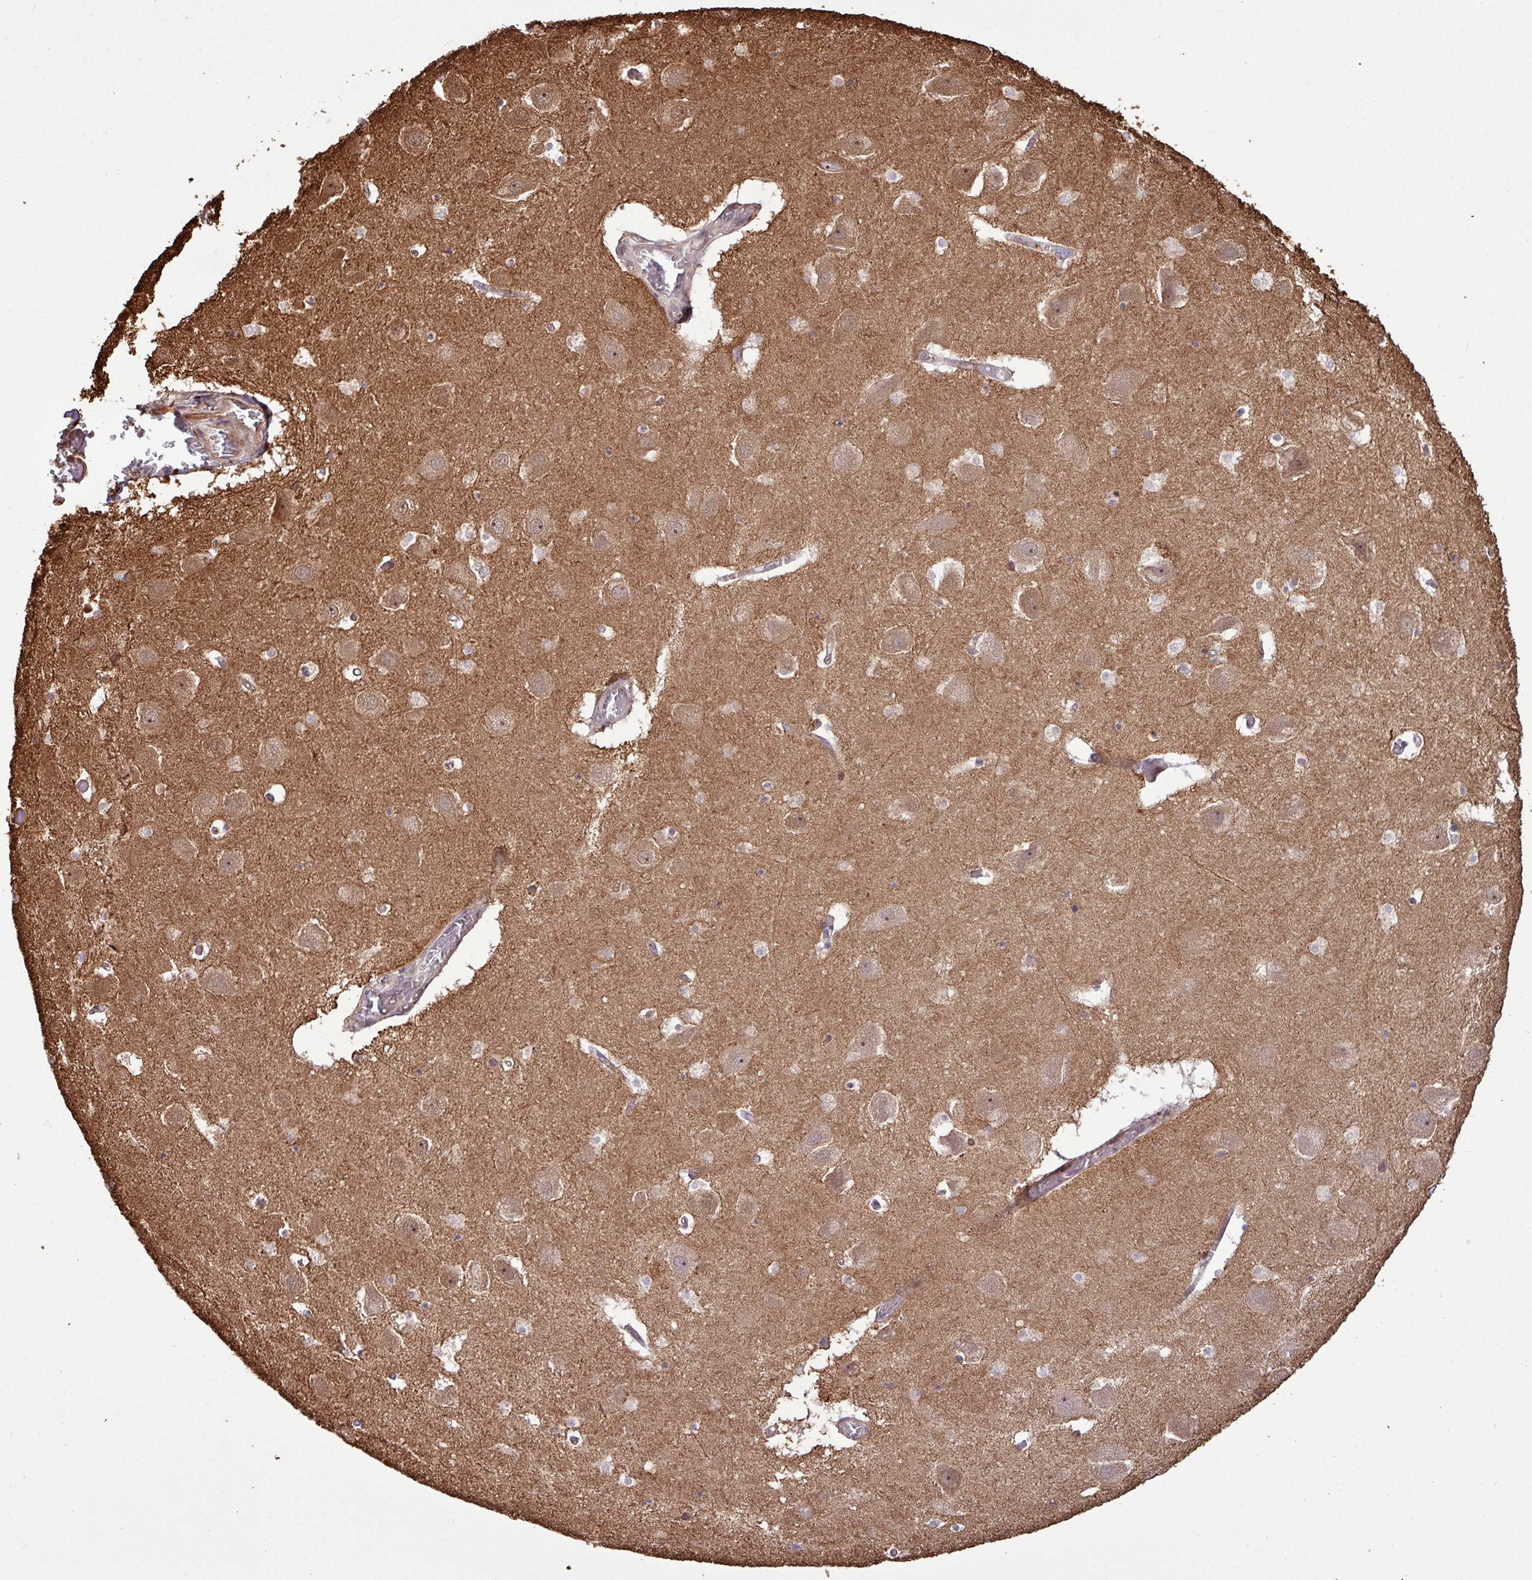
{"staining": {"intensity": "negative", "quantity": "none", "location": "none"}, "tissue": "hippocampus", "cell_type": "Glial cells", "image_type": "normal", "snomed": [{"axis": "morphology", "description": "Normal tissue, NOS"}, {"axis": "topography", "description": "Hippocampus"}], "caption": "IHC of benign hippocampus displays no positivity in glial cells.", "gene": "ZNF300", "patient": {"sex": "female", "age": 52}}